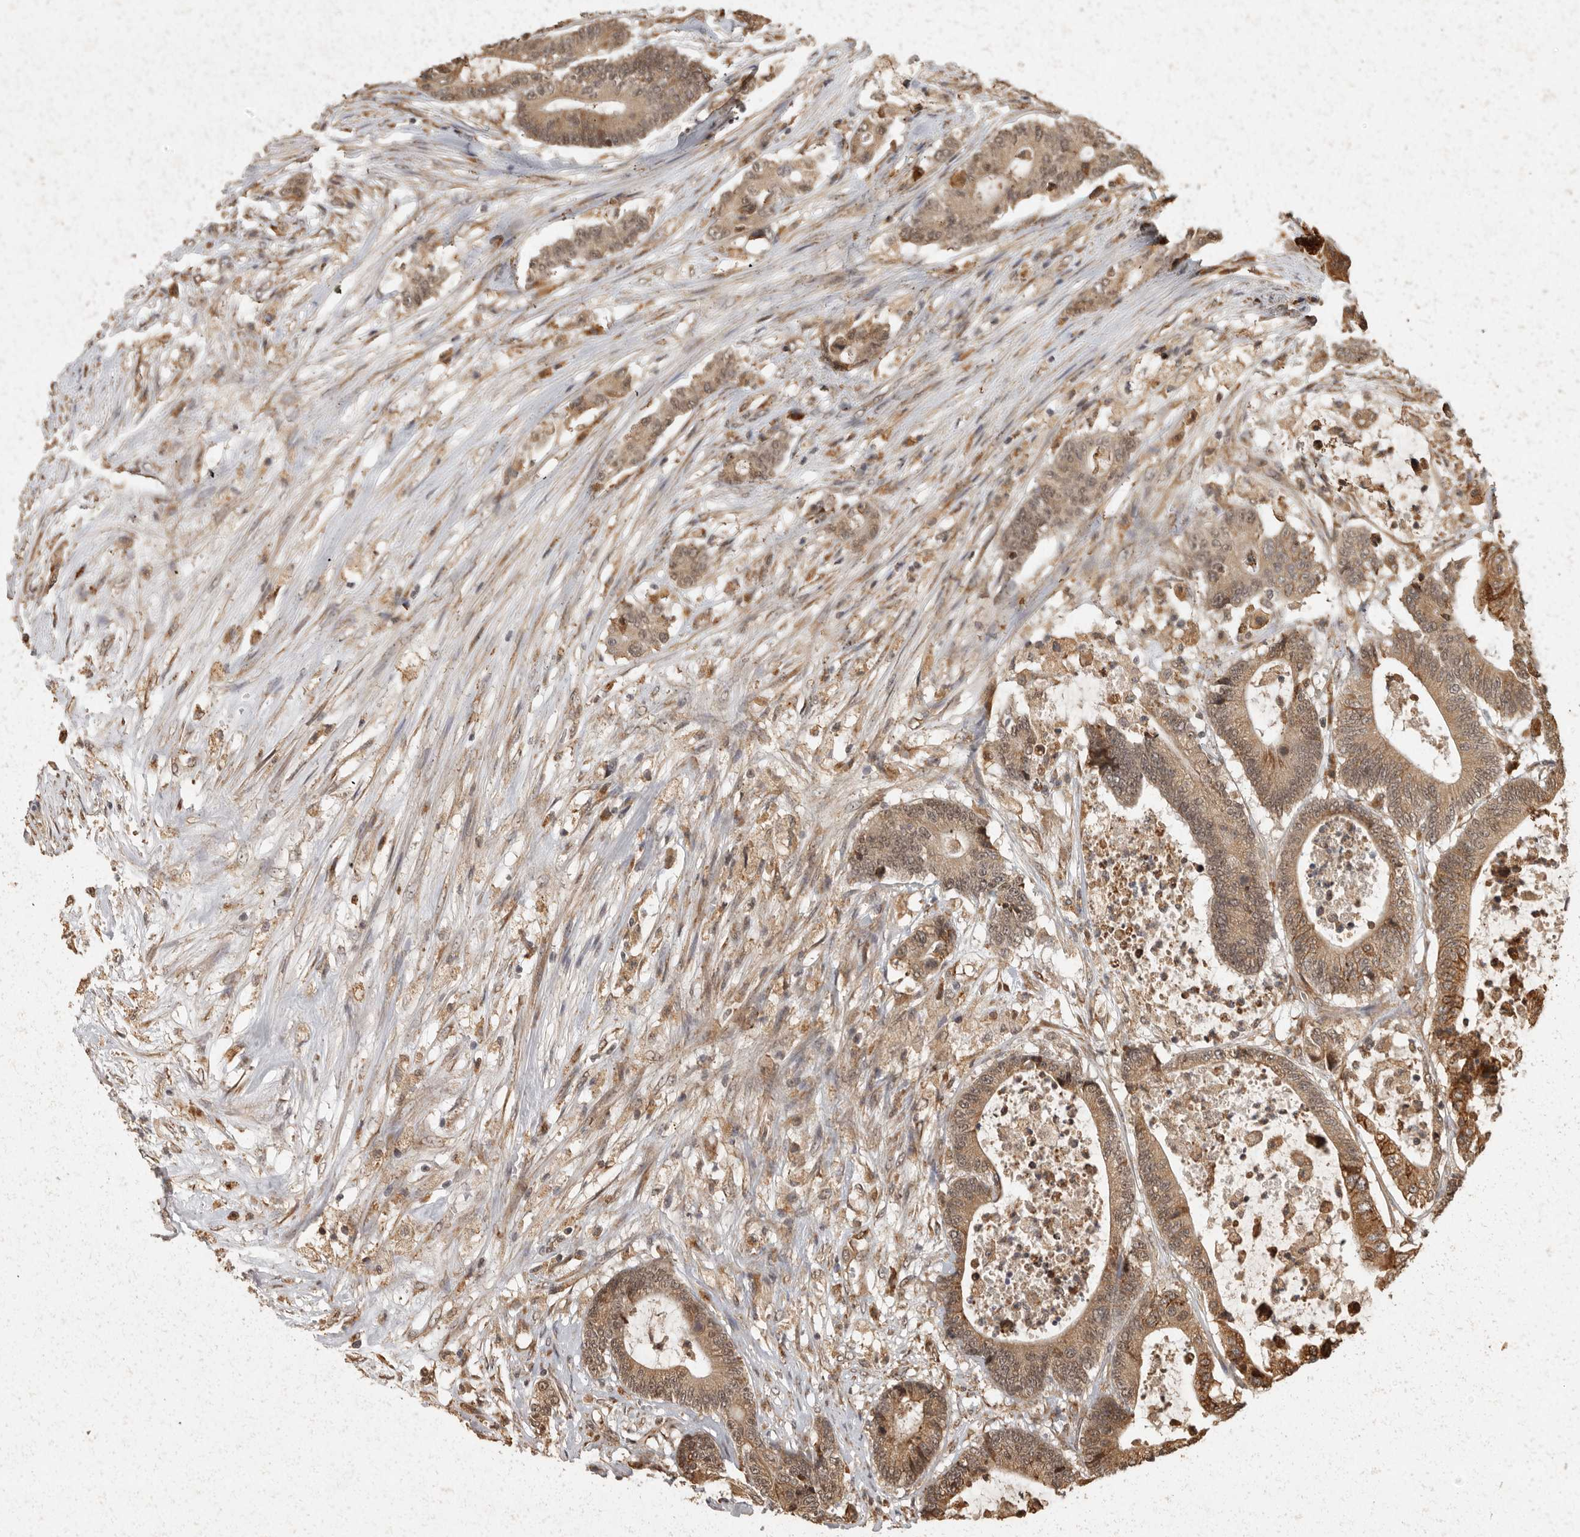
{"staining": {"intensity": "moderate", "quantity": ">75%", "location": "cytoplasmic/membranous,nuclear"}, "tissue": "colorectal cancer", "cell_type": "Tumor cells", "image_type": "cancer", "snomed": [{"axis": "morphology", "description": "Adenocarcinoma, NOS"}, {"axis": "topography", "description": "Colon"}], "caption": "Colorectal cancer (adenocarcinoma) stained with a protein marker displays moderate staining in tumor cells.", "gene": "ZNF83", "patient": {"sex": "female", "age": 84}}